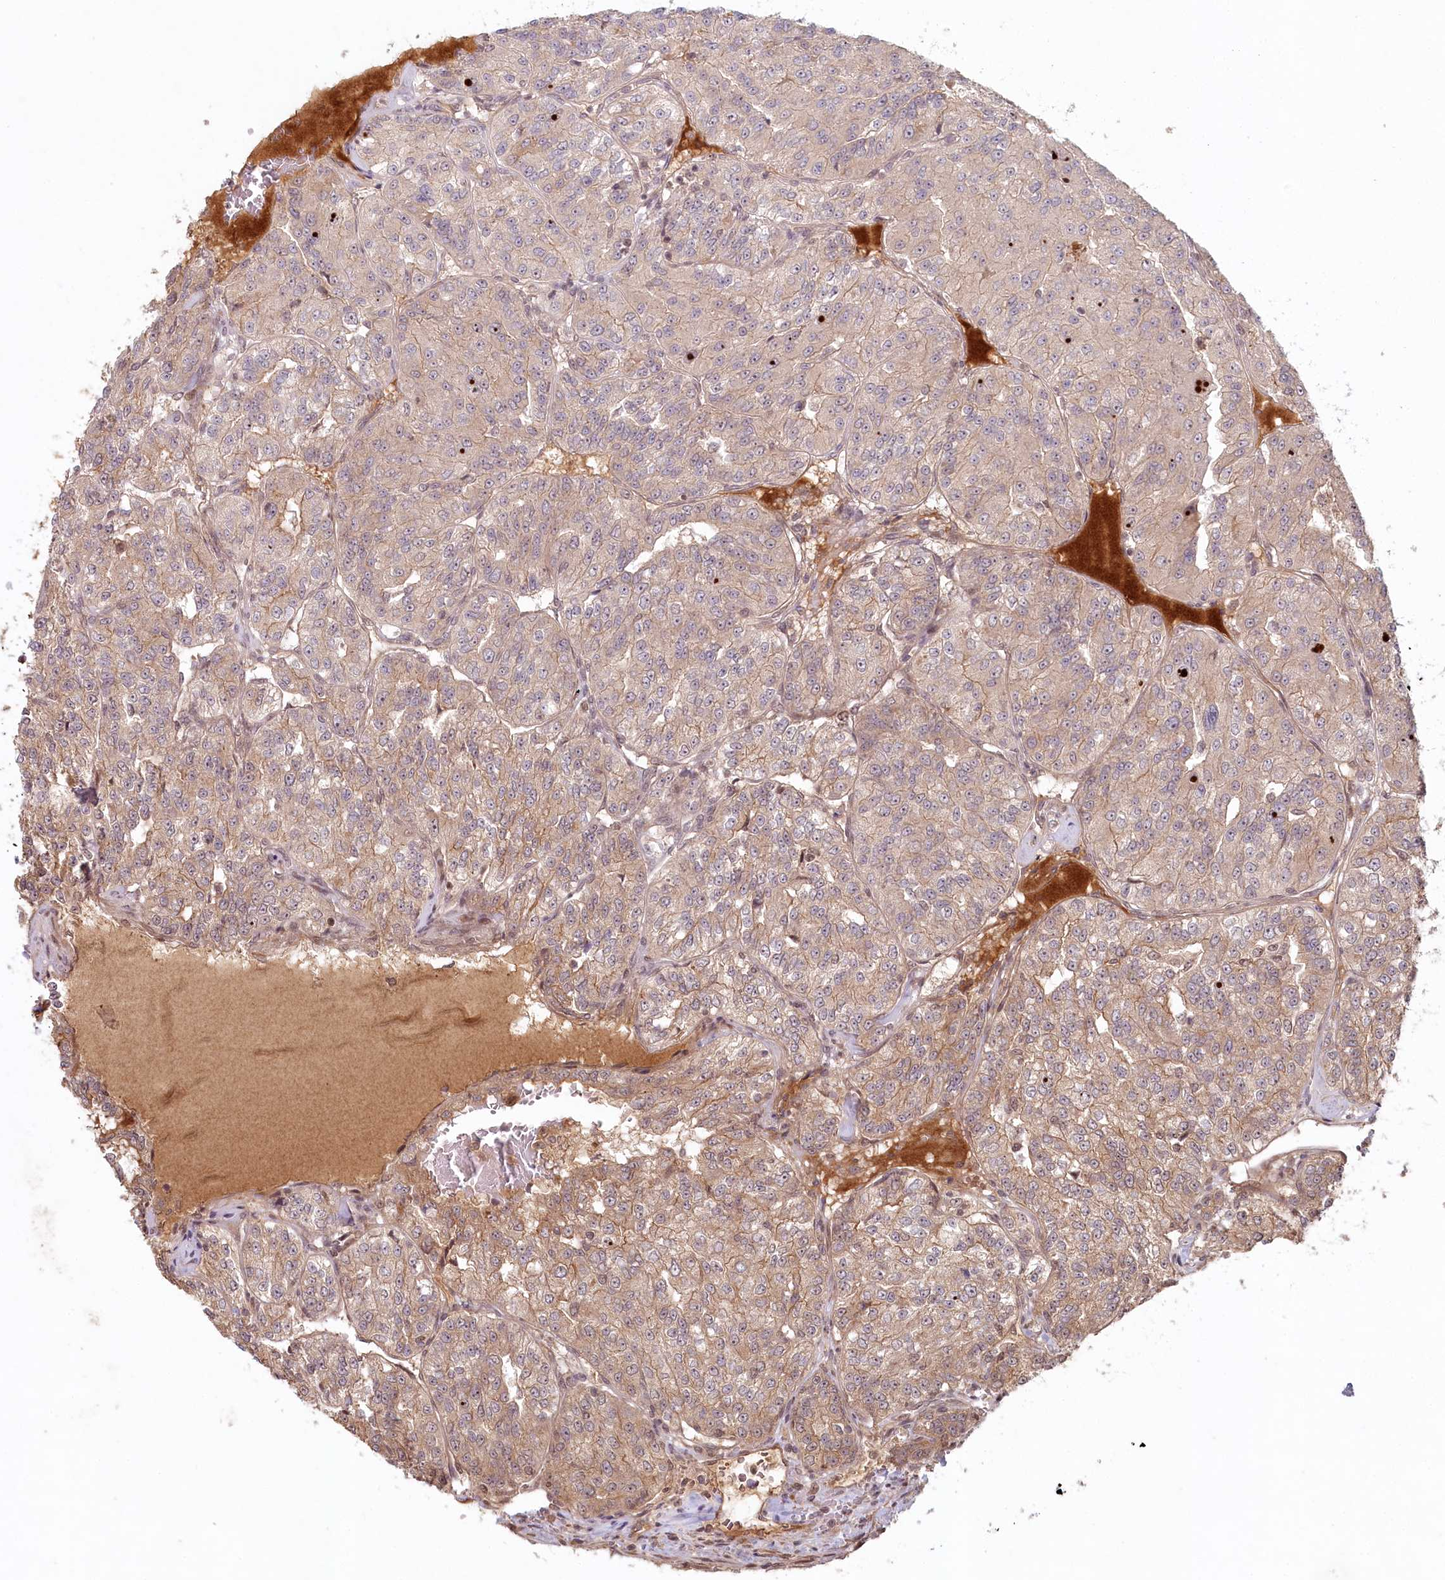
{"staining": {"intensity": "moderate", "quantity": "25%-75%", "location": "cytoplasmic/membranous"}, "tissue": "renal cancer", "cell_type": "Tumor cells", "image_type": "cancer", "snomed": [{"axis": "morphology", "description": "Adenocarcinoma, NOS"}, {"axis": "topography", "description": "Kidney"}], "caption": "Renal cancer stained with a brown dye demonstrates moderate cytoplasmic/membranous positive positivity in approximately 25%-75% of tumor cells.", "gene": "WAPL", "patient": {"sex": "female", "age": 63}}